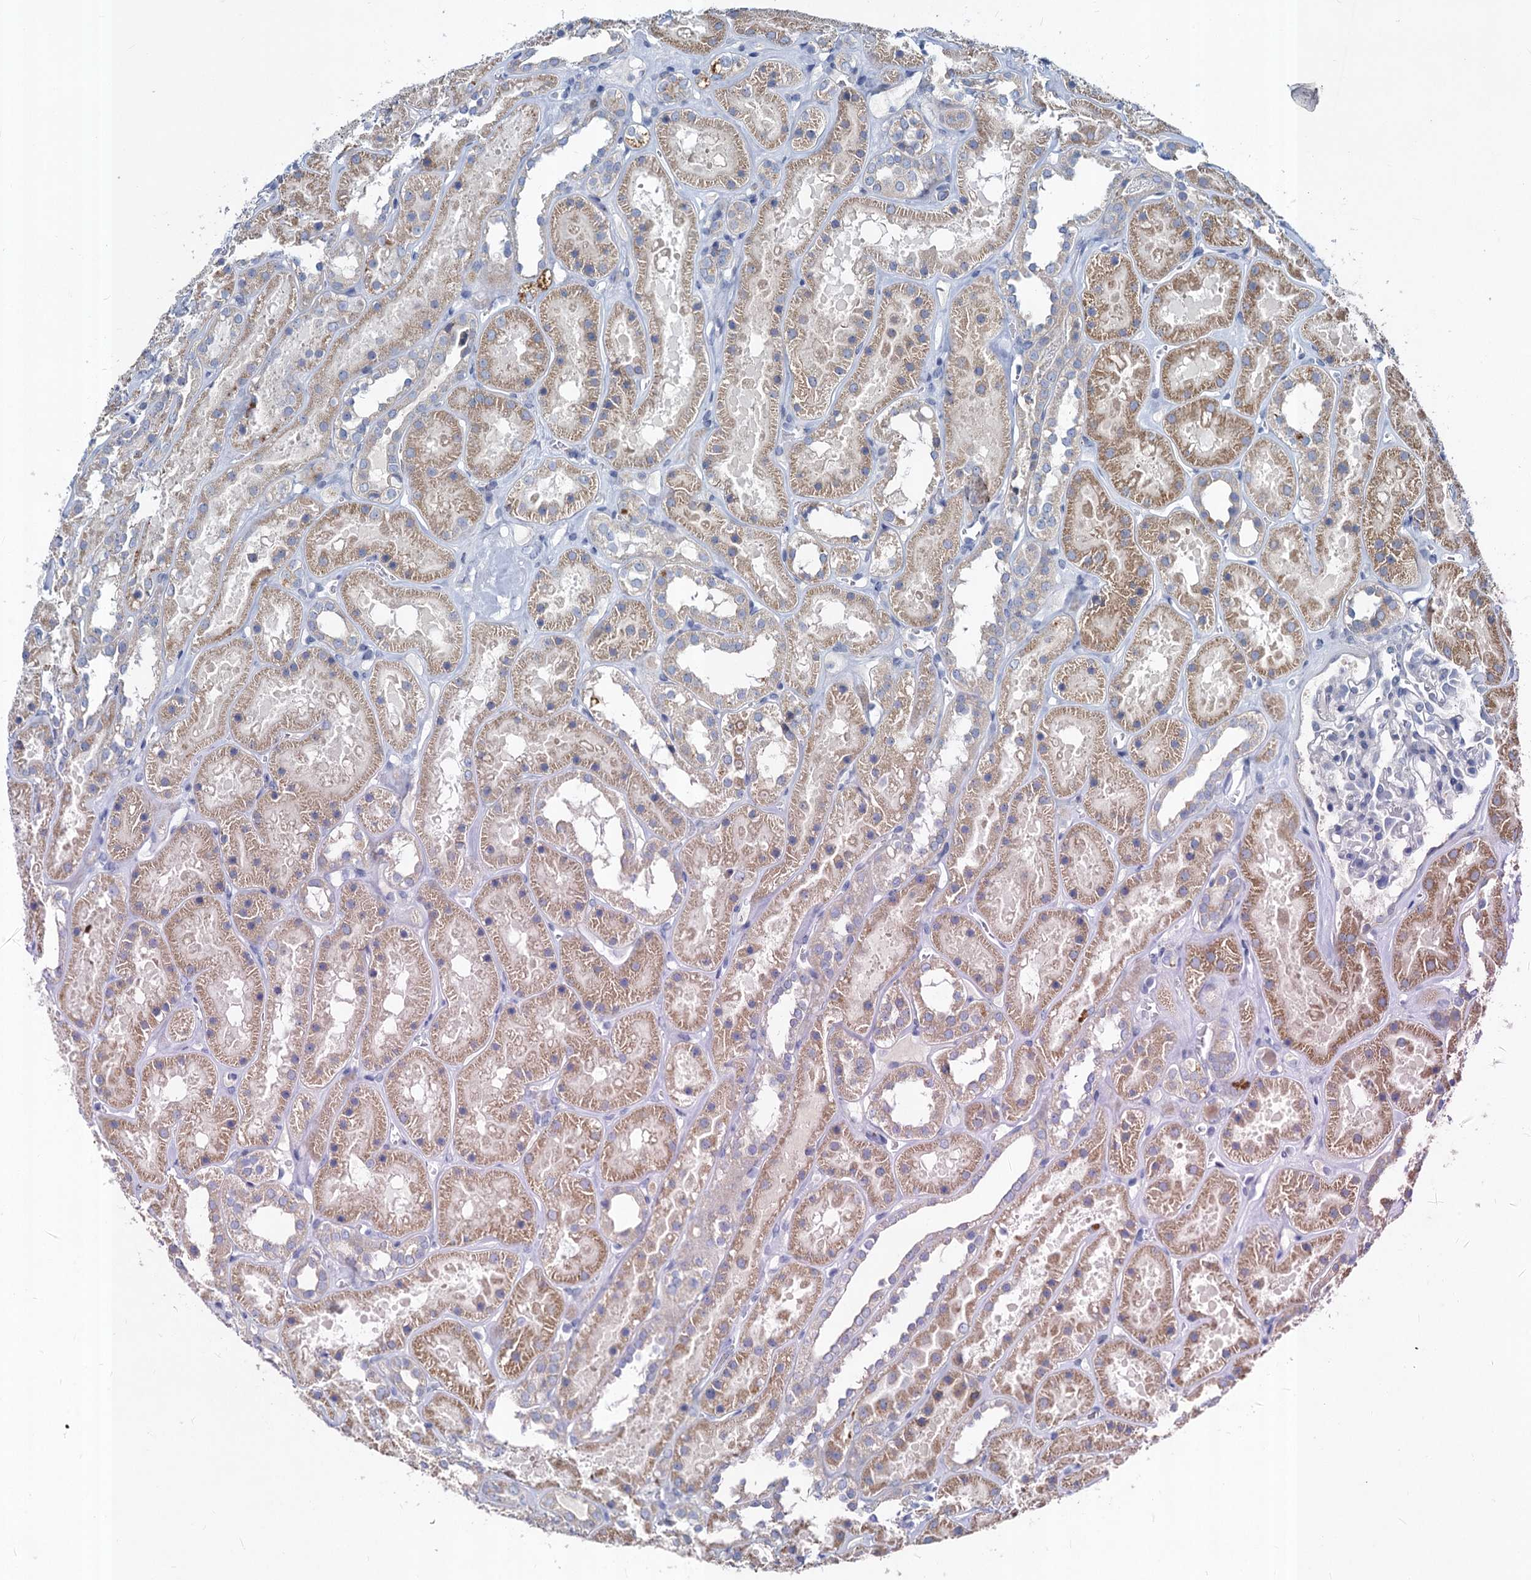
{"staining": {"intensity": "negative", "quantity": "none", "location": "none"}, "tissue": "kidney", "cell_type": "Cells in glomeruli", "image_type": "normal", "snomed": [{"axis": "morphology", "description": "Normal tissue, NOS"}, {"axis": "topography", "description": "Kidney"}], "caption": "Cells in glomeruli show no significant staining in normal kidney. (DAB immunohistochemistry (IHC) visualized using brightfield microscopy, high magnification).", "gene": "TMX2", "patient": {"sex": "female", "age": 41}}